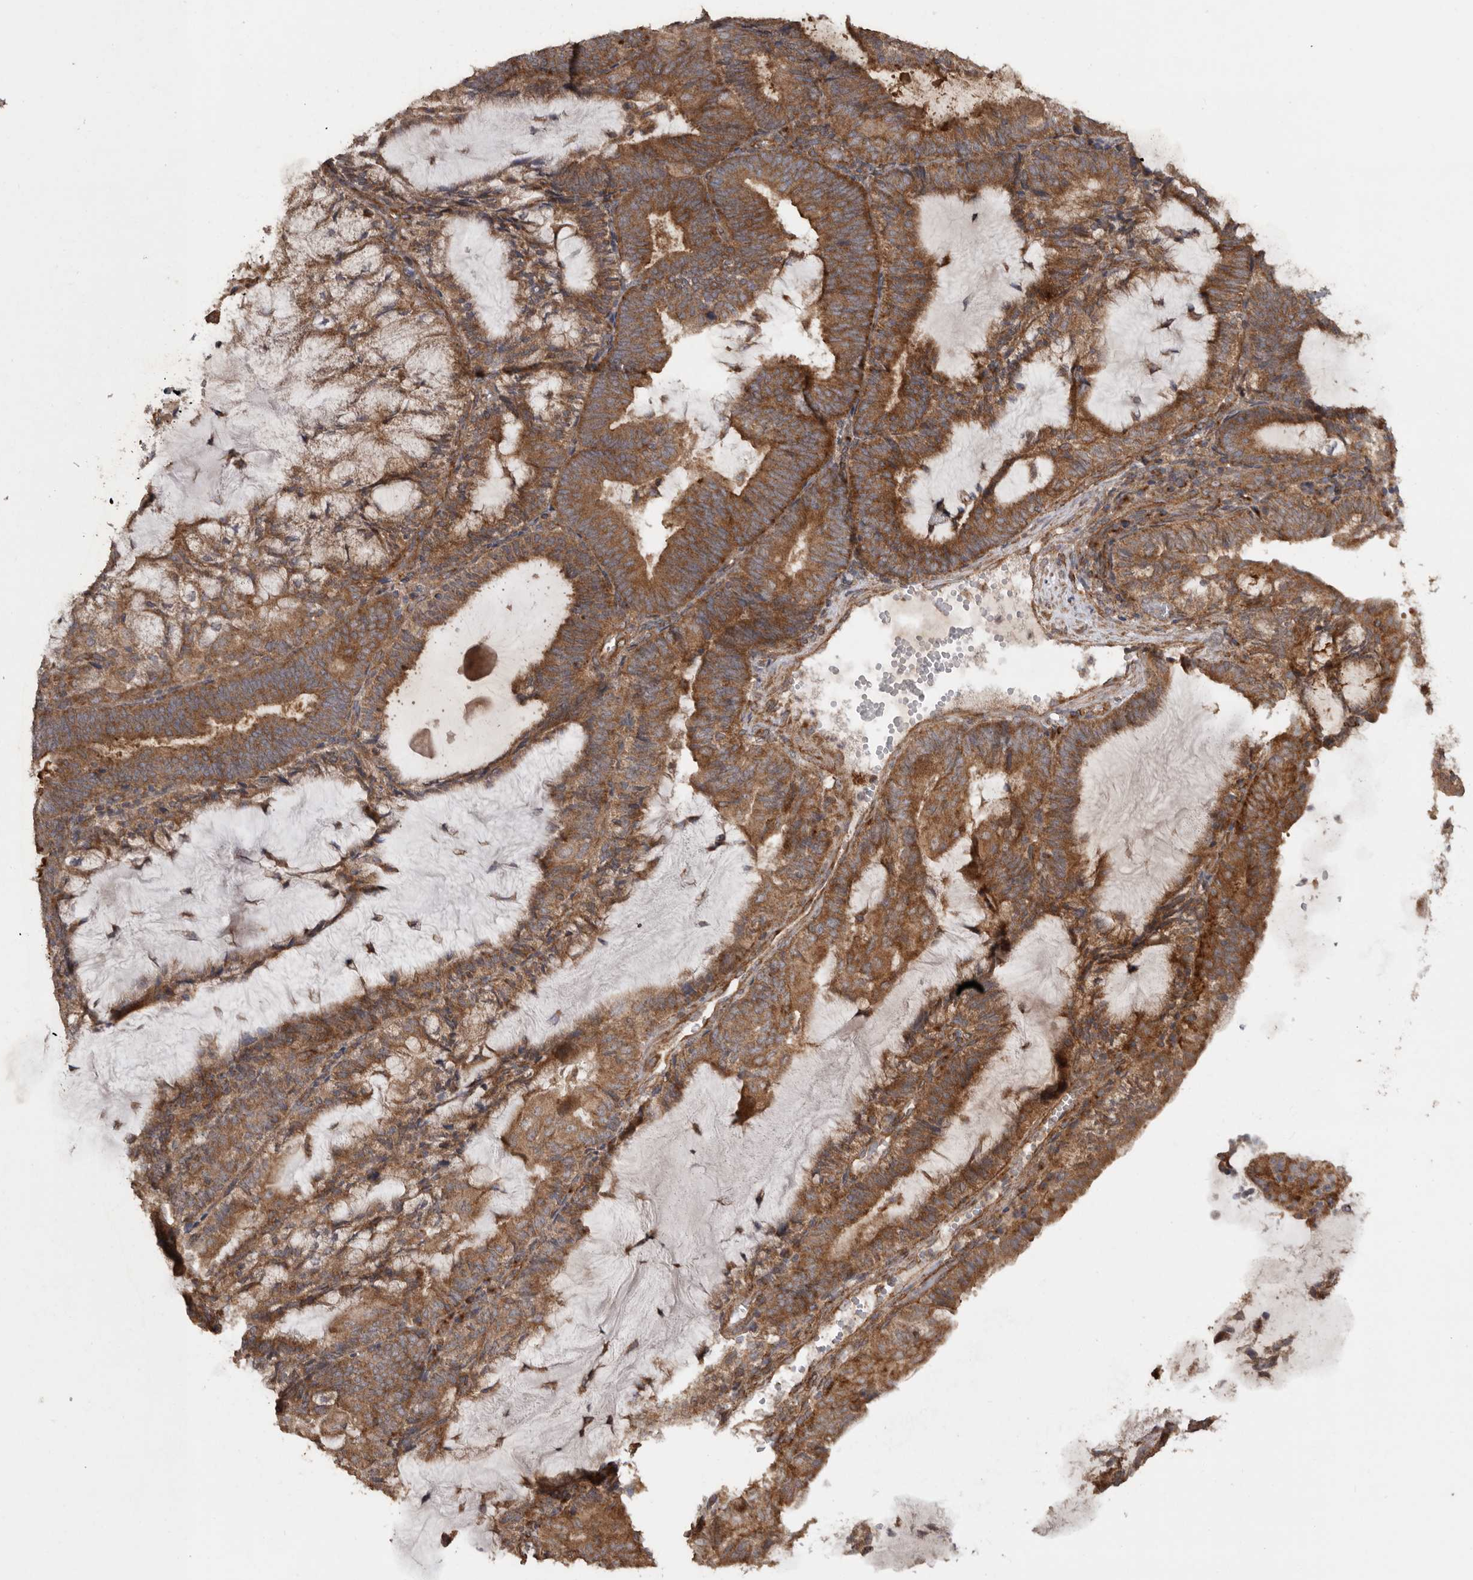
{"staining": {"intensity": "strong", "quantity": ">75%", "location": "cytoplasmic/membranous"}, "tissue": "endometrial cancer", "cell_type": "Tumor cells", "image_type": "cancer", "snomed": [{"axis": "morphology", "description": "Adenocarcinoma, NOS"}, {"axis": "topography", "description": "Endometrium"}], "caption": "A high amount of strong cytoplasmic/membranous staining is identified in approximately >75% of tumor cells in endometrial cancer (adenocarcinoma) tissue.", "gene": "PODXL2", "patient": {"sex": "female", "age": 81}}